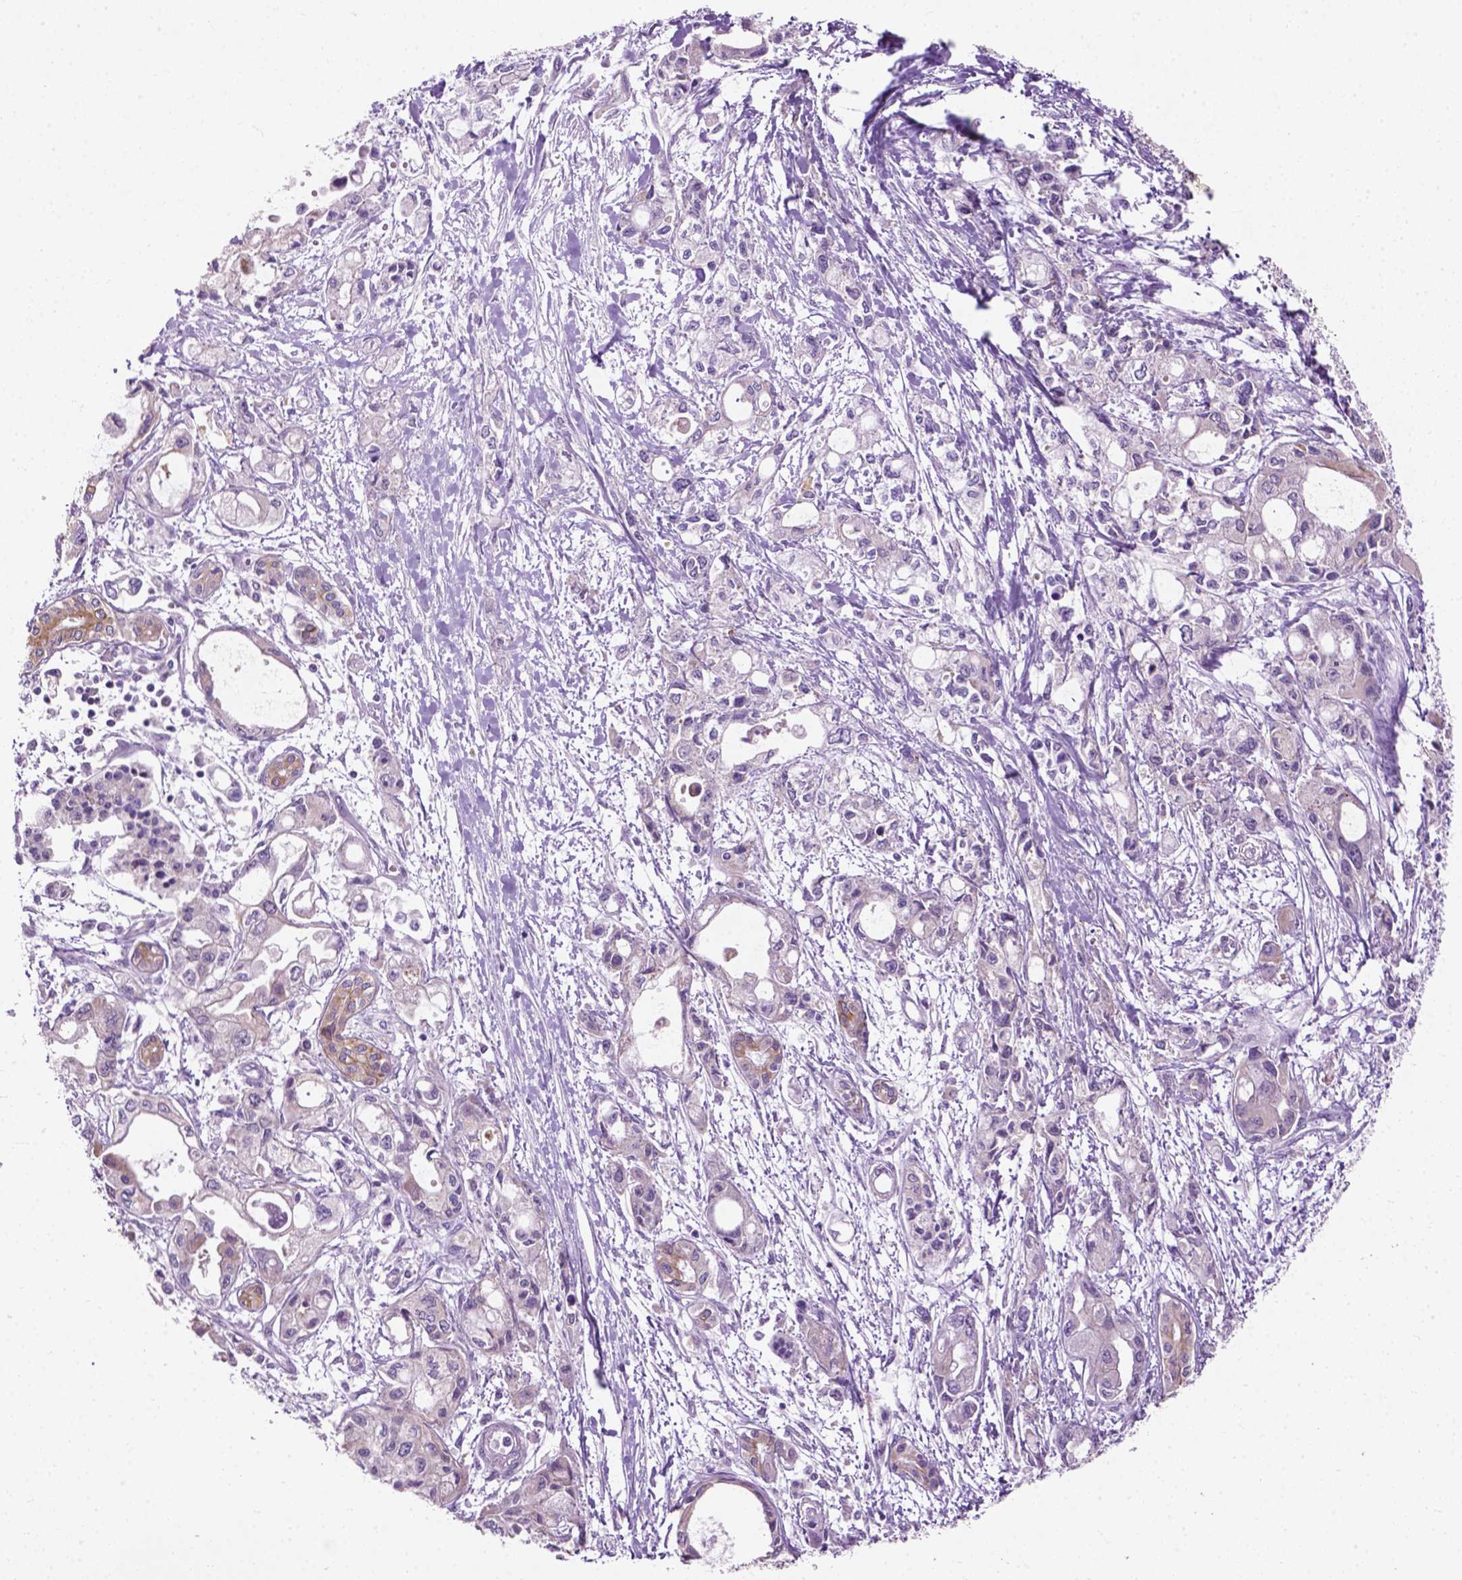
{"staining": {"intensity": "negative", "quantity": "none", "location": "none"}, "tissue": "pancreatic cancer", "cell_type": "Tumor cells", "image_type": "cancer", "snomed": [{"axis": "morphology", "description": "Adenocarcinoma, NOS"}, {"axis": "topography", "description": "Pancreas"}], "caption": "This is an immunohistochemistry photomicrograph of human pancreatic cancer (adenocarcinoma). There is no positivity in tumor cells.", "gene": "MZT1", "patient": {"sex": "female", "age": 61}}